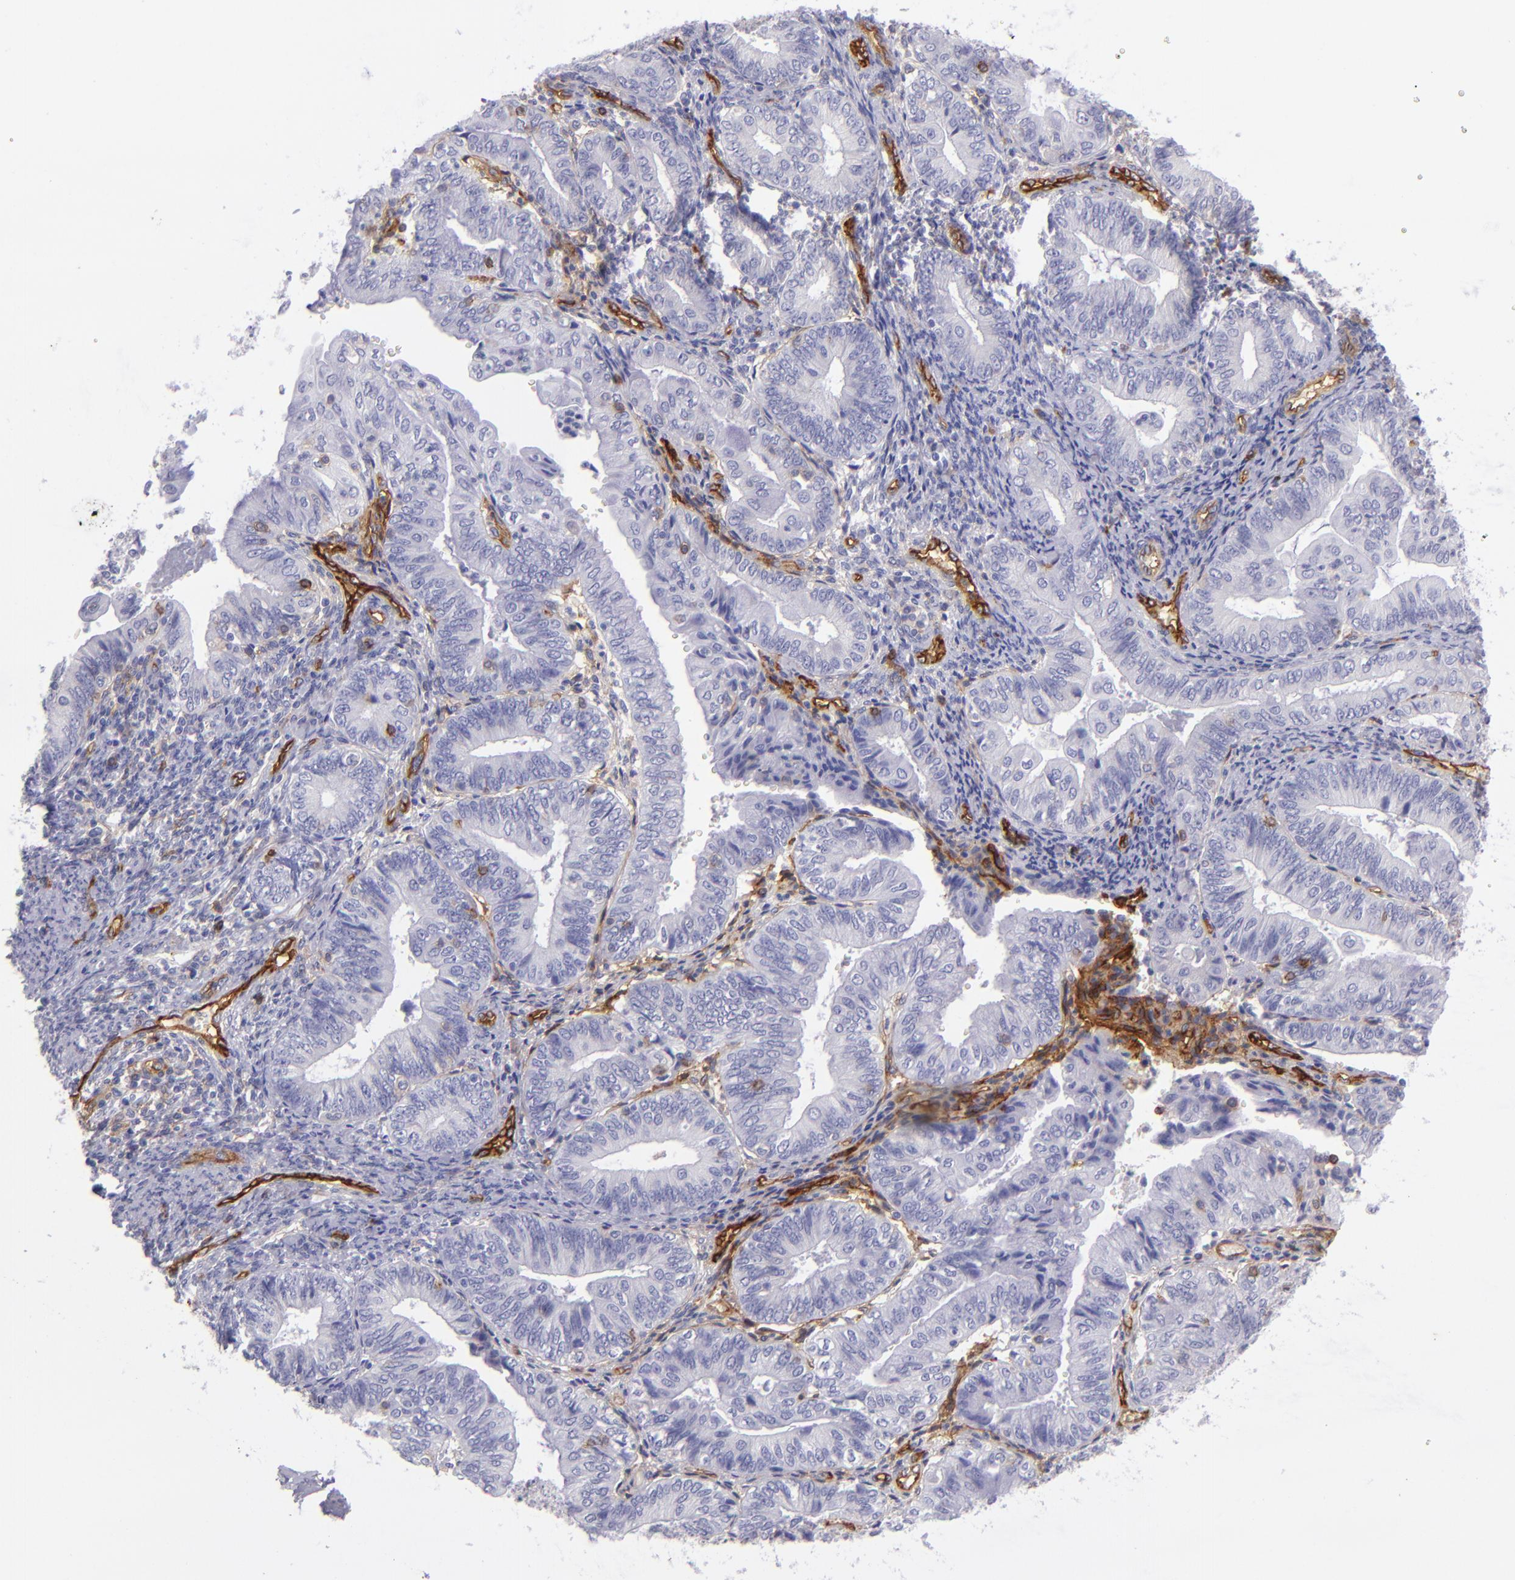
{"staining": {"intensity": "negative", "quantity": "none", "location": "none"}, "tissue": "endometrial cancer", "cell_type": "Tumor cells", "image_type": "cancer", "snomed": [{"axis": "morphology", "description": "Adenocarcinoma, NOS"}, {"axis": "topography", "description": "Endometrium"}], "caption": "There is no significant expression in tumor cells of endometrial cancer. (DAB (3,3'-diaminobenzidine) immunohistochemistry (IHC) with hematoxylin counter stain).", "gene": "ENTPD1", "patient": {"sex": "female", "age": 55}}